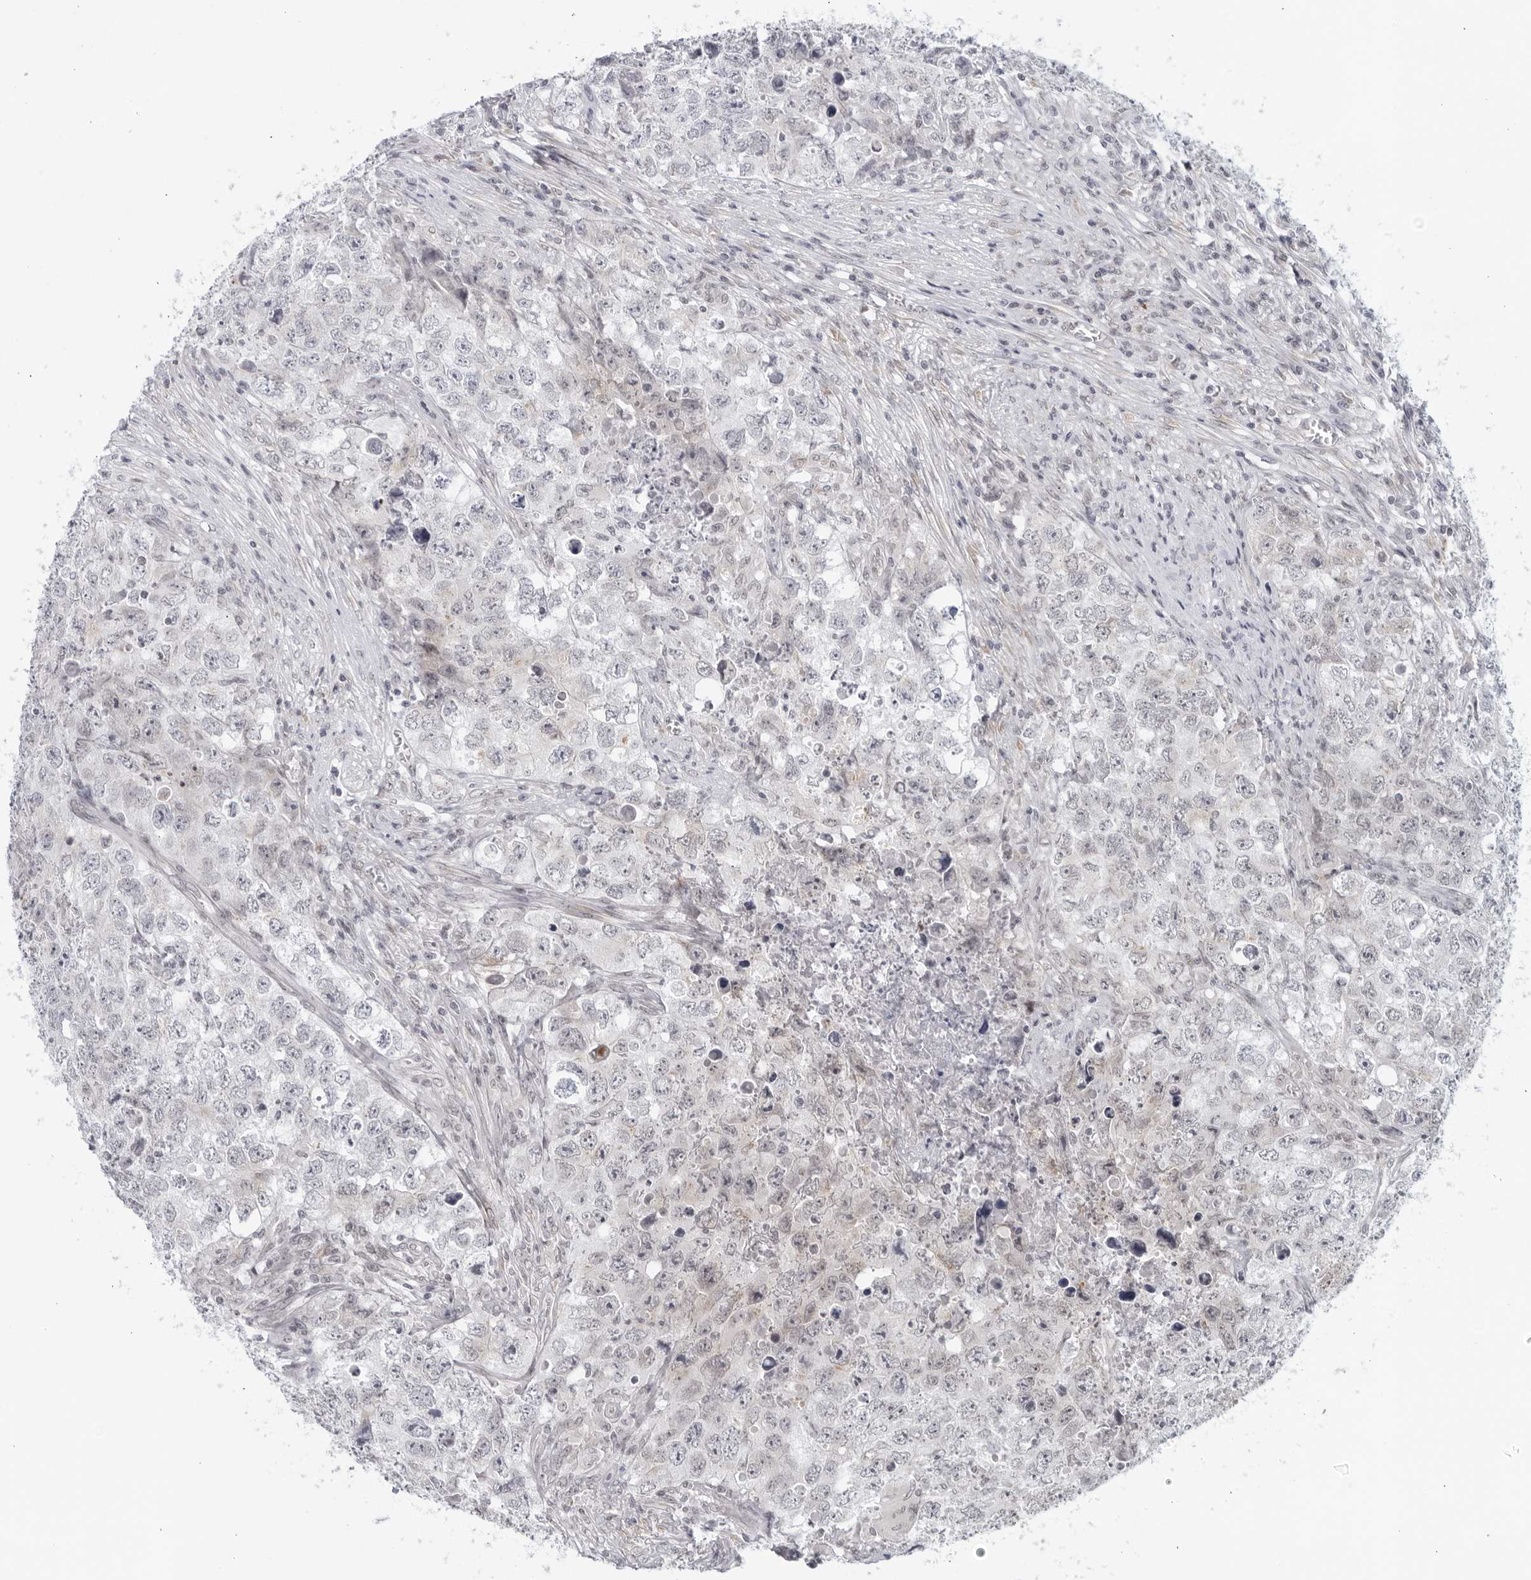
{"staining": {"intensity": "weak", "quantity": "<25%", "location": "cytoplasmic/membranous"}, "tissue": "testis cancer", "cell_type": "Tumor cells", "image_type": "cancer", "snomed": [{"axis": "morphology", "description": "Seminoma, NOS"}, {"axis": "morphology", "description": "Carcinoma, Embryonal, NOS"}, {"axis": "topography", "description": "Testis"}], "caption": "The image displays no significant expression in tumor cells of testis seminoma.", "gene": "WDTC1", "patient": {"sex": "male", "age": 43}}